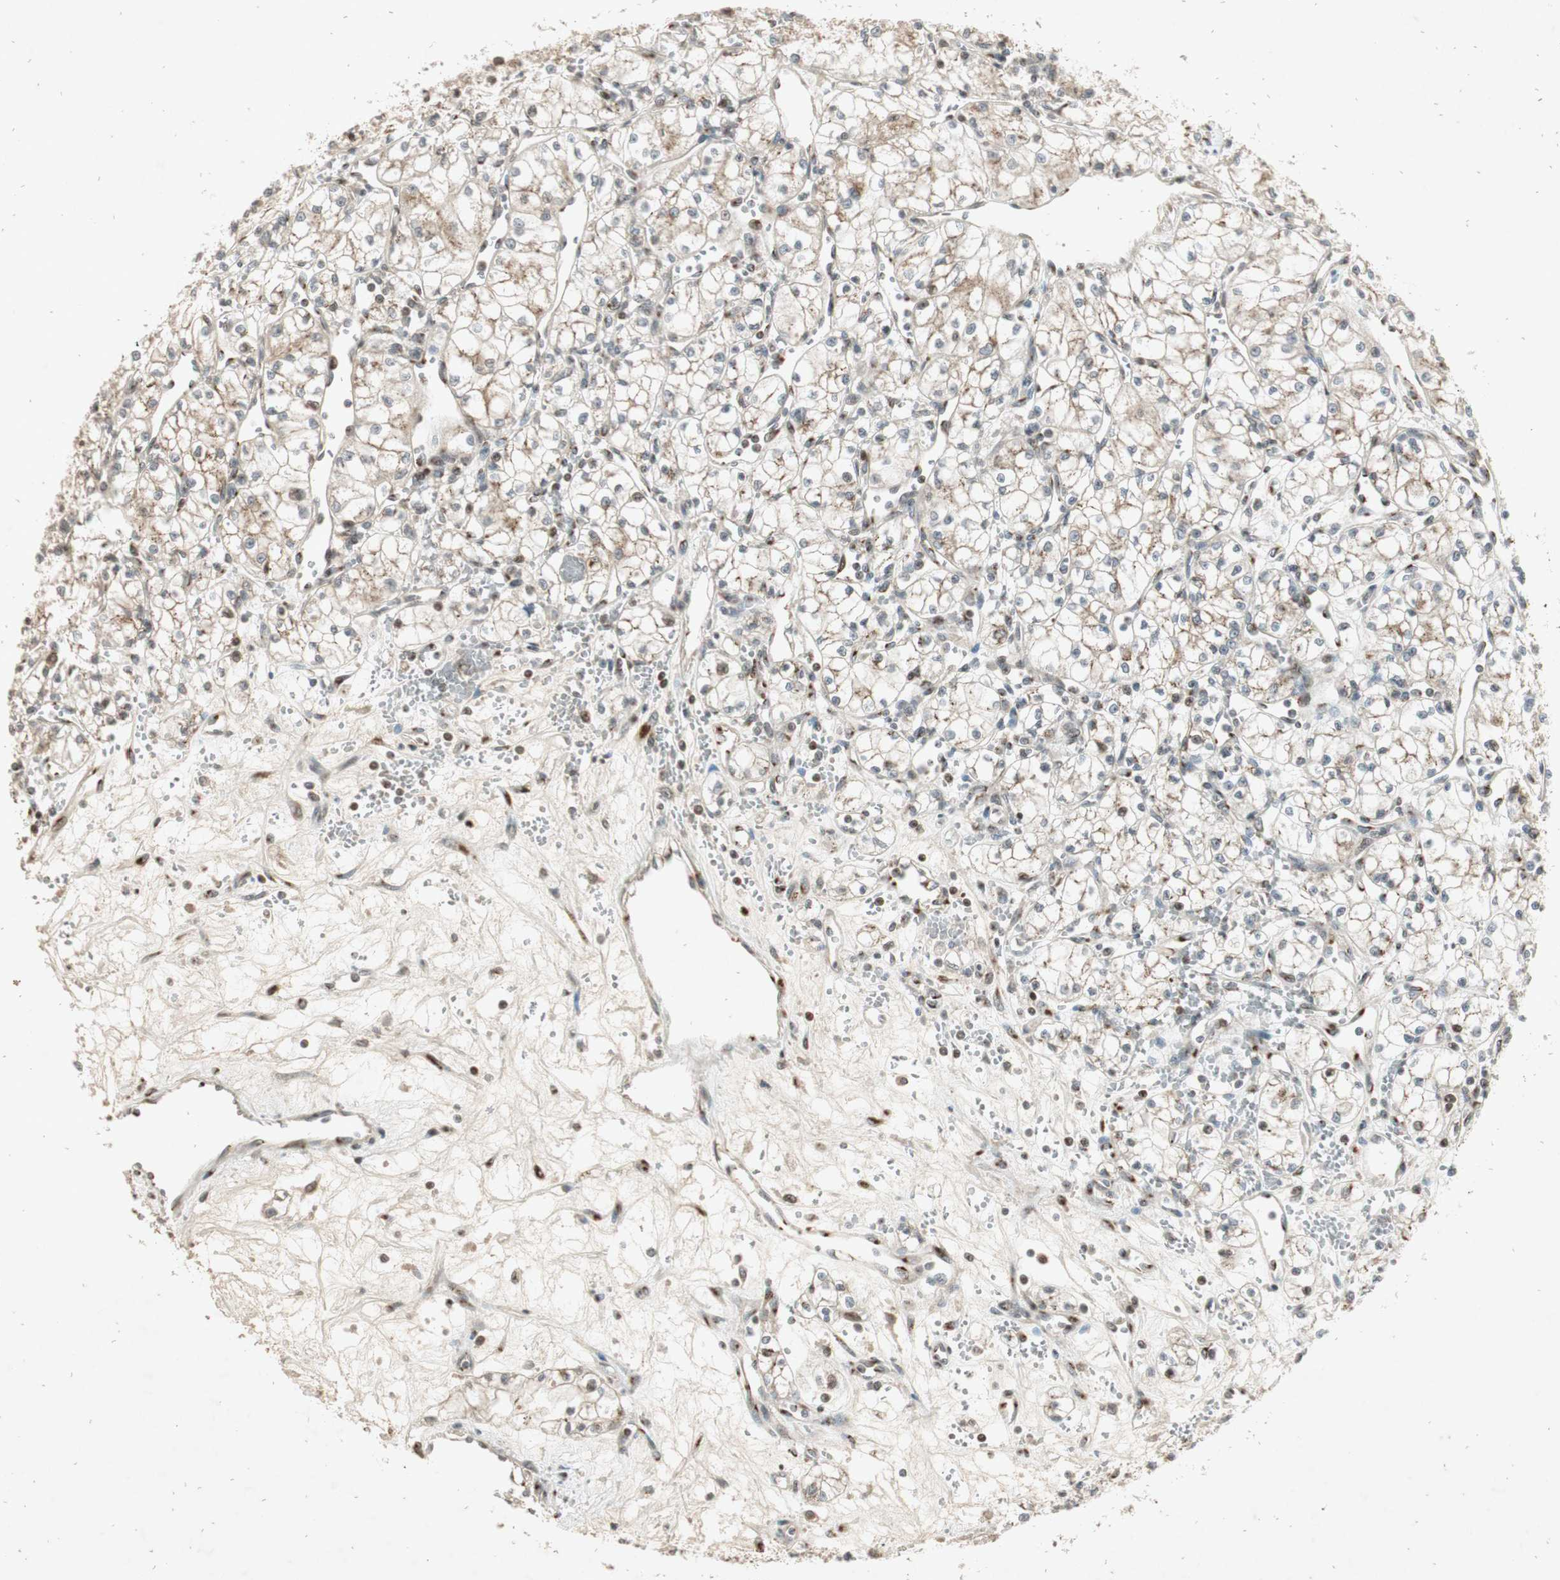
{"staining": {"intensity": "weak", "quantity": "25%-75%", "location": "cytoplasmic/membranous"}, "tissue": "renal cancer", "cell_type": "Tumor cells", "image_type": "cancer", "snomed": [{"axis": "morphology", "description": "Normal tissue, NOS"}, {"axis": "morphology", "description": "Adenocarcinoma, NOS"}, {"axis": "topography", "description": "Kidney"}], "caption": "Tumor cells demonstrate low levels of weak cytoplasmic/membranous positivity in about 25%-75% of cells in human renal cancer (adenocarcinoma).", "gene": "NEO1", "patient": {"sex": "male", "age": 59}}